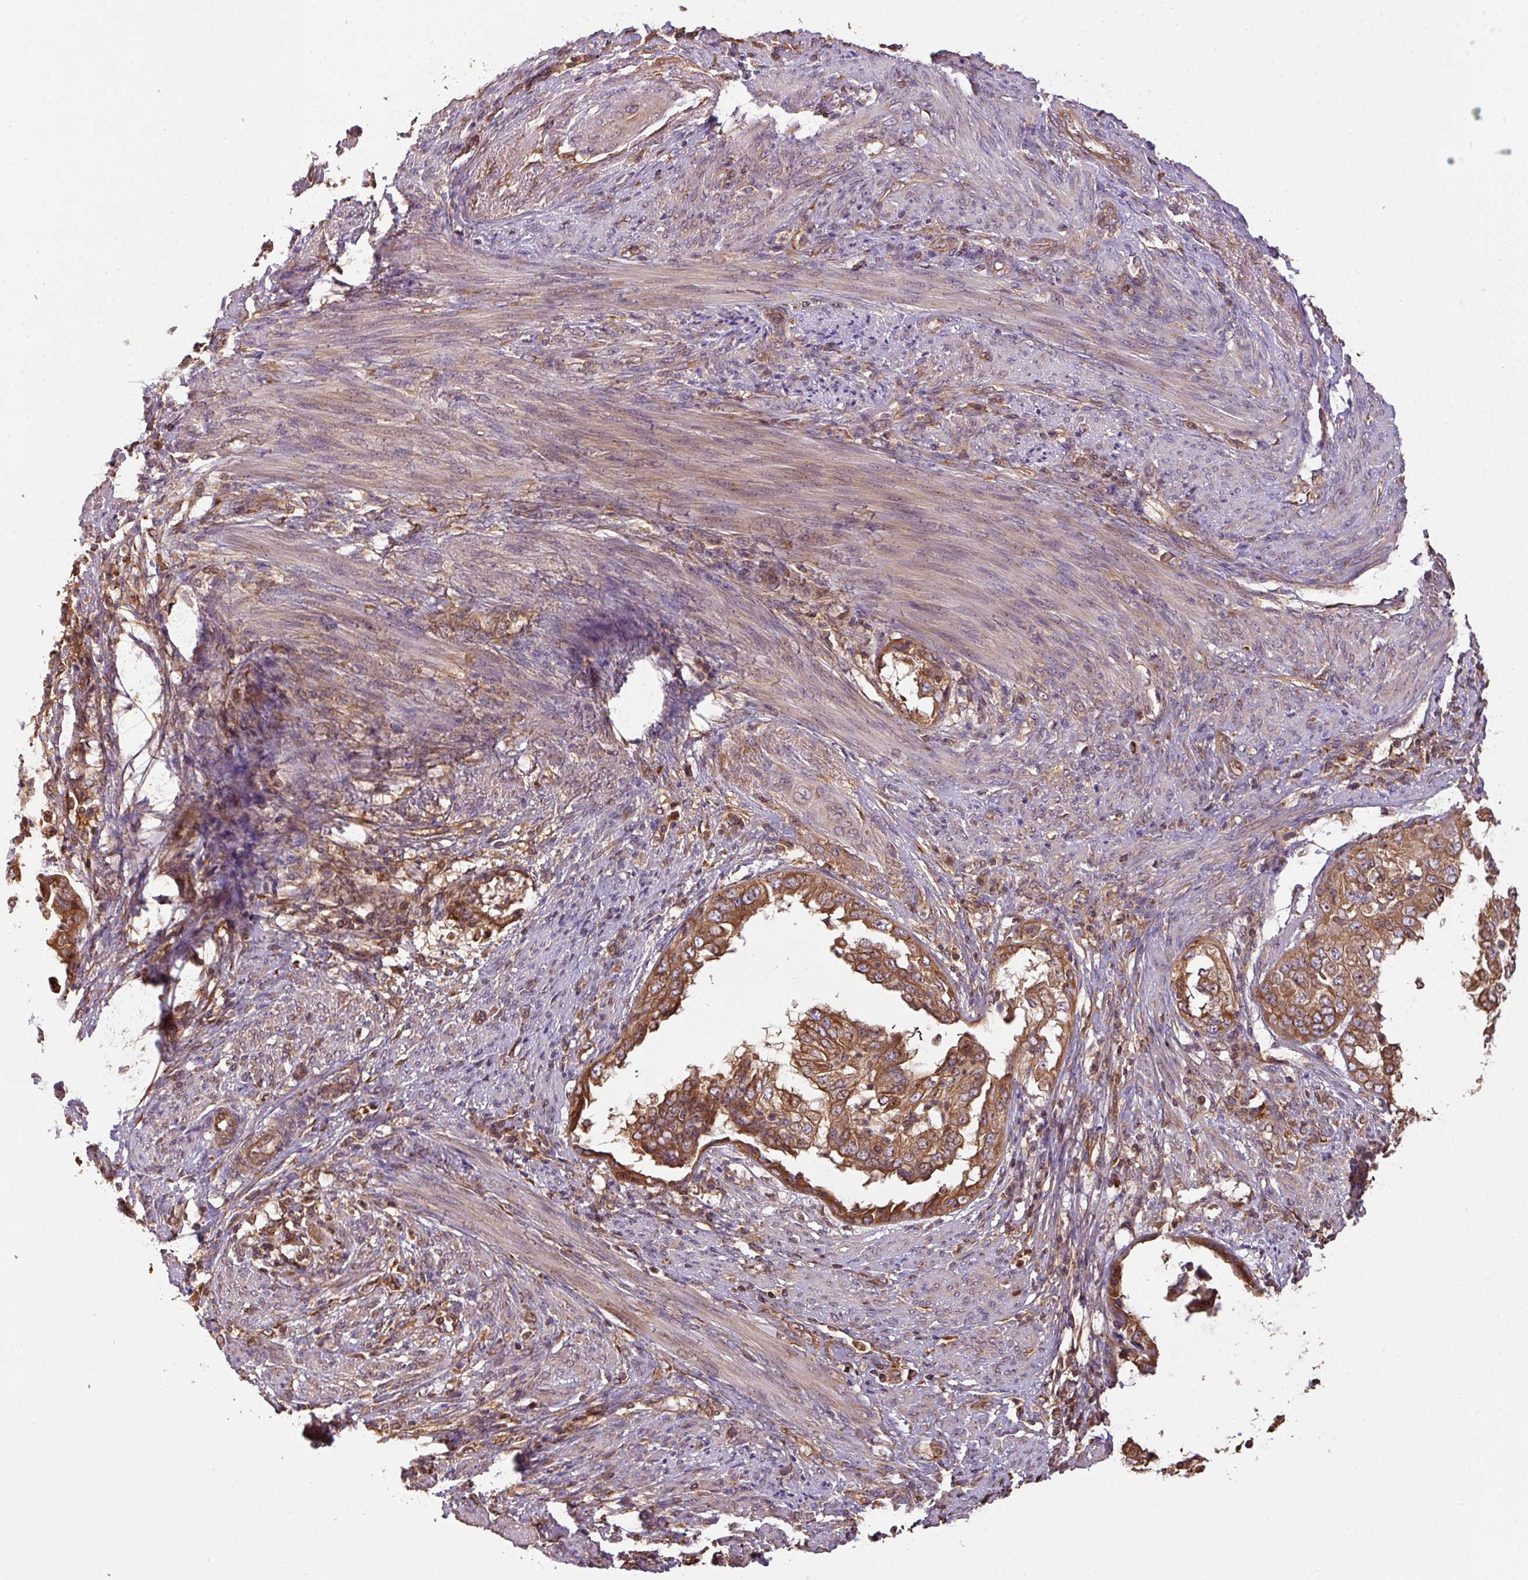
{"staining": {"intensity": "moderate", "quantity": ">75%", "location": "cytoplasmic/membranous,nuclear"}, "tissue": "endometrial cancer", "cell_type": "Tumor cells", "image_type": "cancer", "snomed": [{"axis": "morphology", "description": "Adenocarcinoma, NOS"}, {"axis": "topography", "description": "Endometrium"}], "caption": "Endometrial cancer (adenocarcinoma) stained for a protein (brown) reveals moderate cytoplasmic/membranous and nuclear positive positivity in about >75% of tumor cells.", "gene": "VENTX", "patient": {"sex": "female", "age": 85}}